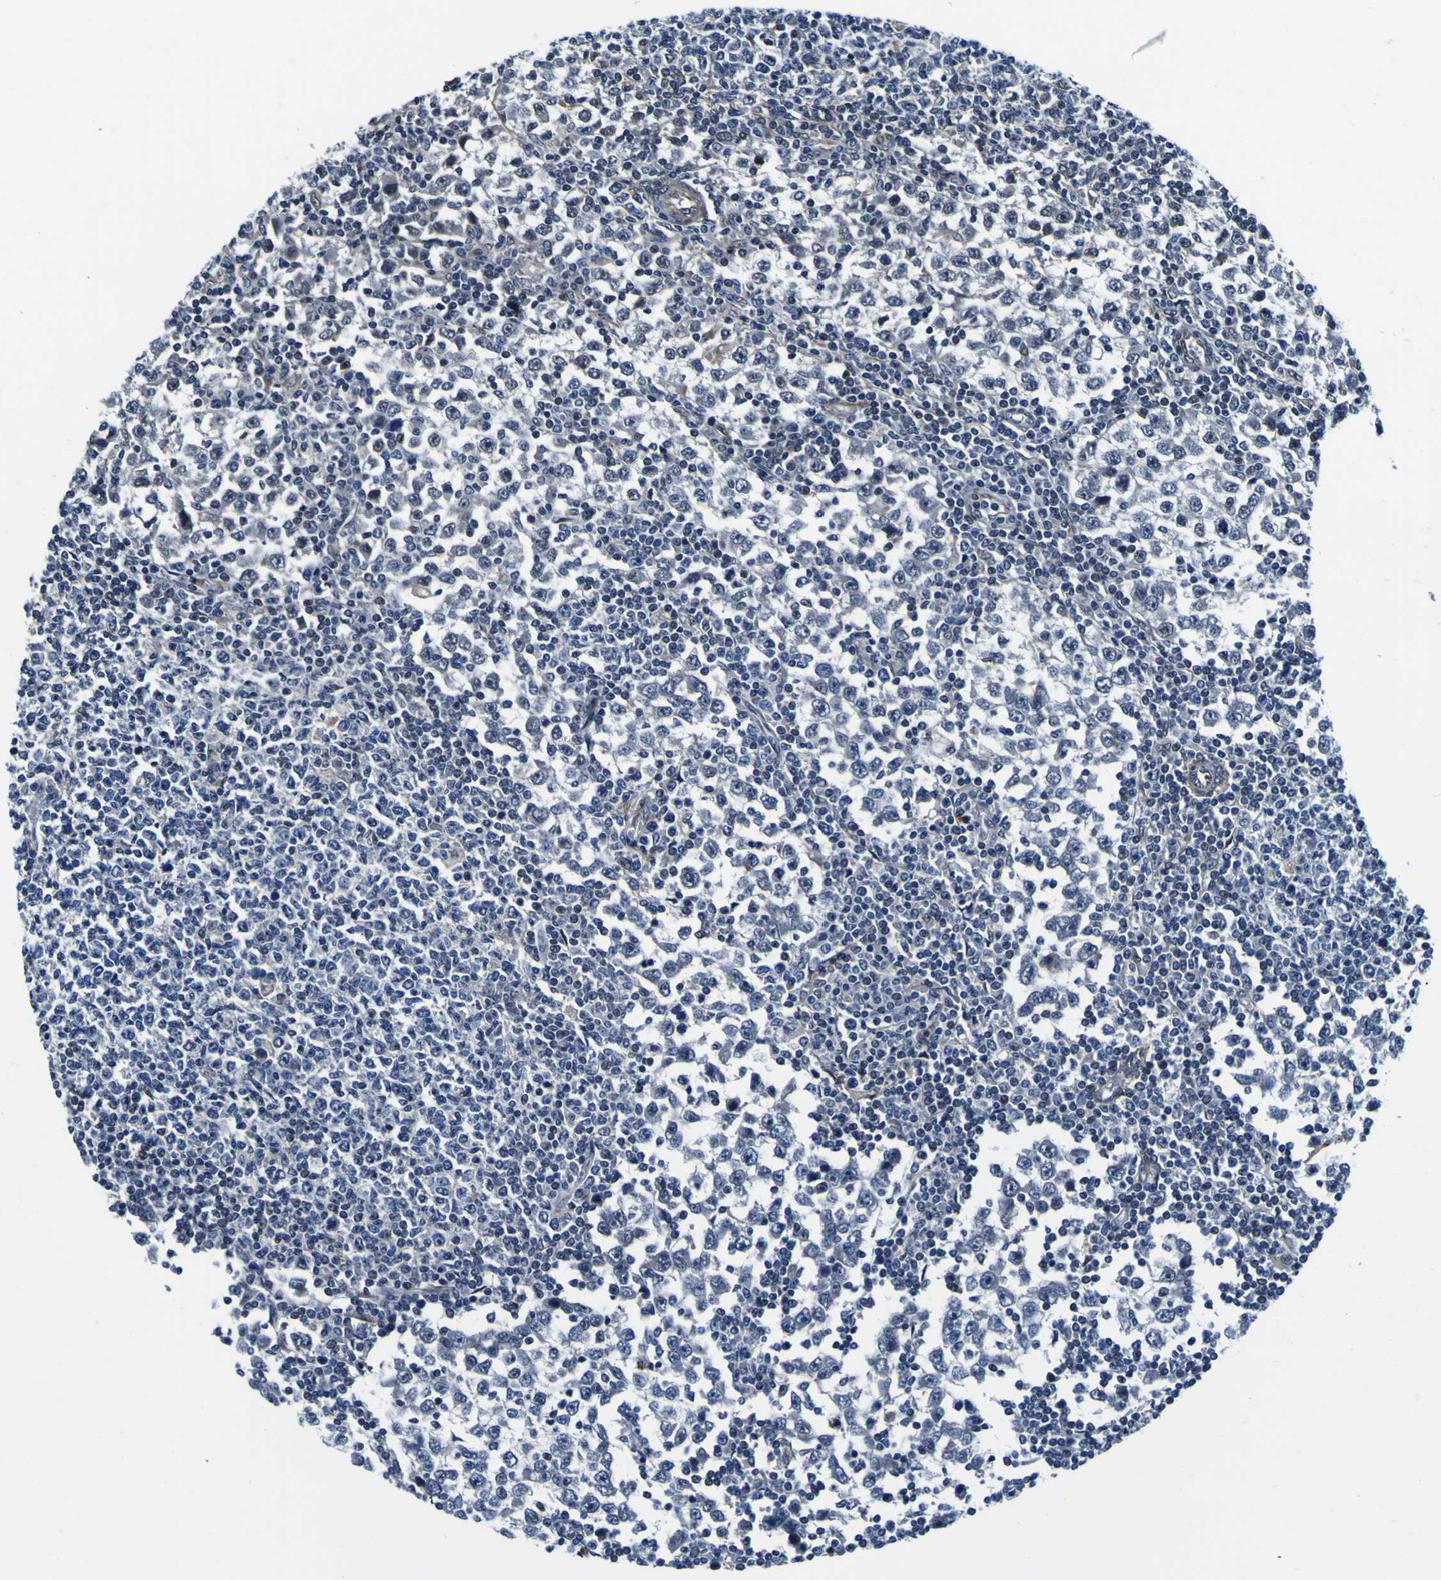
{"staining": {"intensity": "negative", "quantity": "none", "location": "none"}, "tissue": "testis cancer", "cell_type": "Tumor cells", "image_type": "cancer", "snomed": [{"axis": "morphology", "description": "Seminoma, NOS"}, {"axis": "topography", "description": "Testis"}], "caption": "IHC micrograph of neoplastic tissue: seminoma (testis) stained with DAB (3,3'-diaminobenzidine) exhibits no significant protein expression in tumor cells.", "gene": "POSTN", "patient": {"sex": "male", "age": 52}}